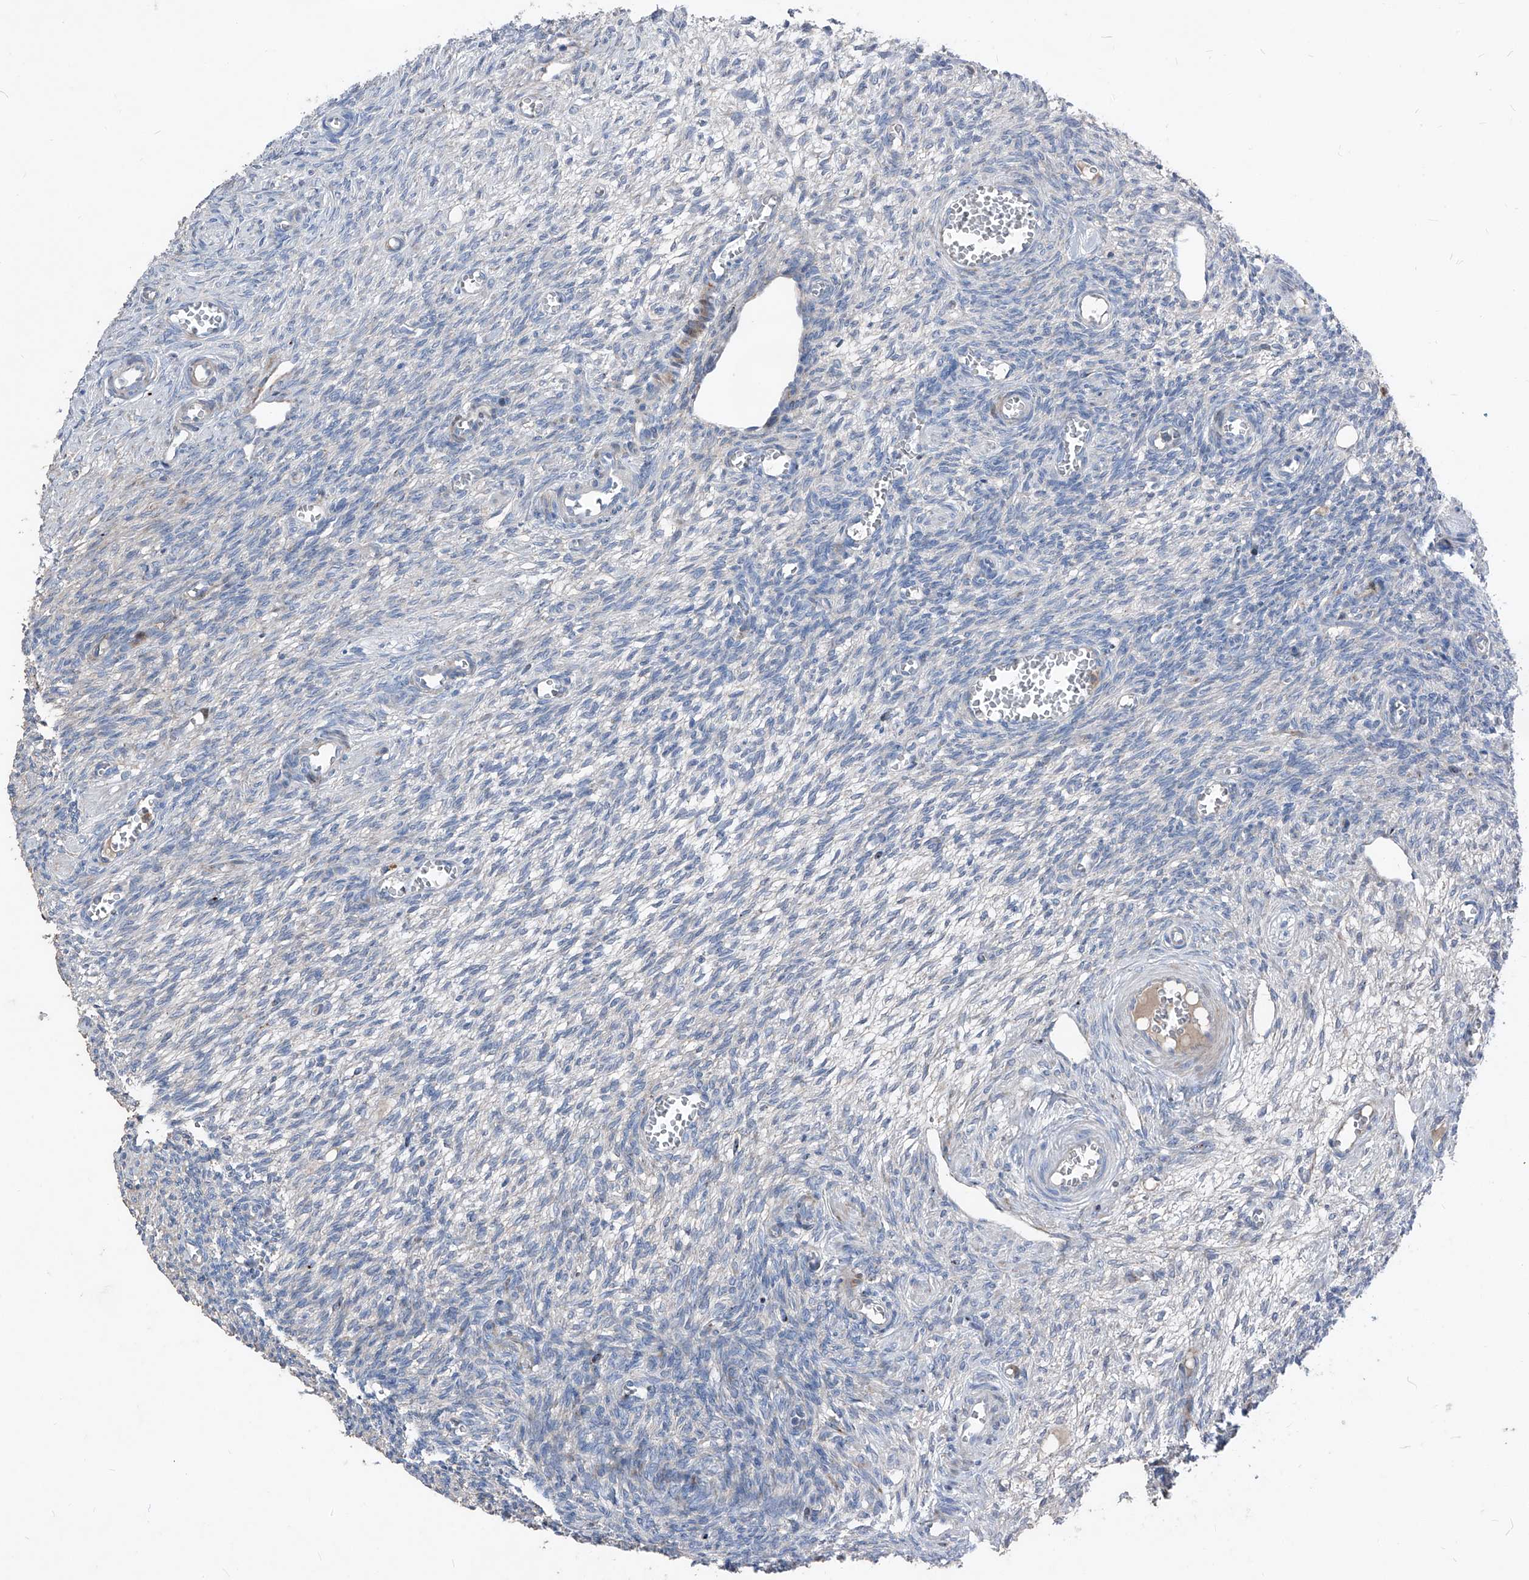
{"staining": {"intensity": "negative", "quantity": "none", "location": "none"}, "tissue": "ovary", "cell_type": "Ovarian stroma cells", "image_type": "normal", "snomed": [{"axis": "morphology", "description": "Normal tissue, NOS"}, {"axis": "topography", "description": "Ovary"}], "caption": "Immunohistochemical staining of unremarkable human ovary demonstrates no significant positivity in ovarian stroma cells.", "gene": "IFI27", "patient": {"sex": "female", "age": 27}}